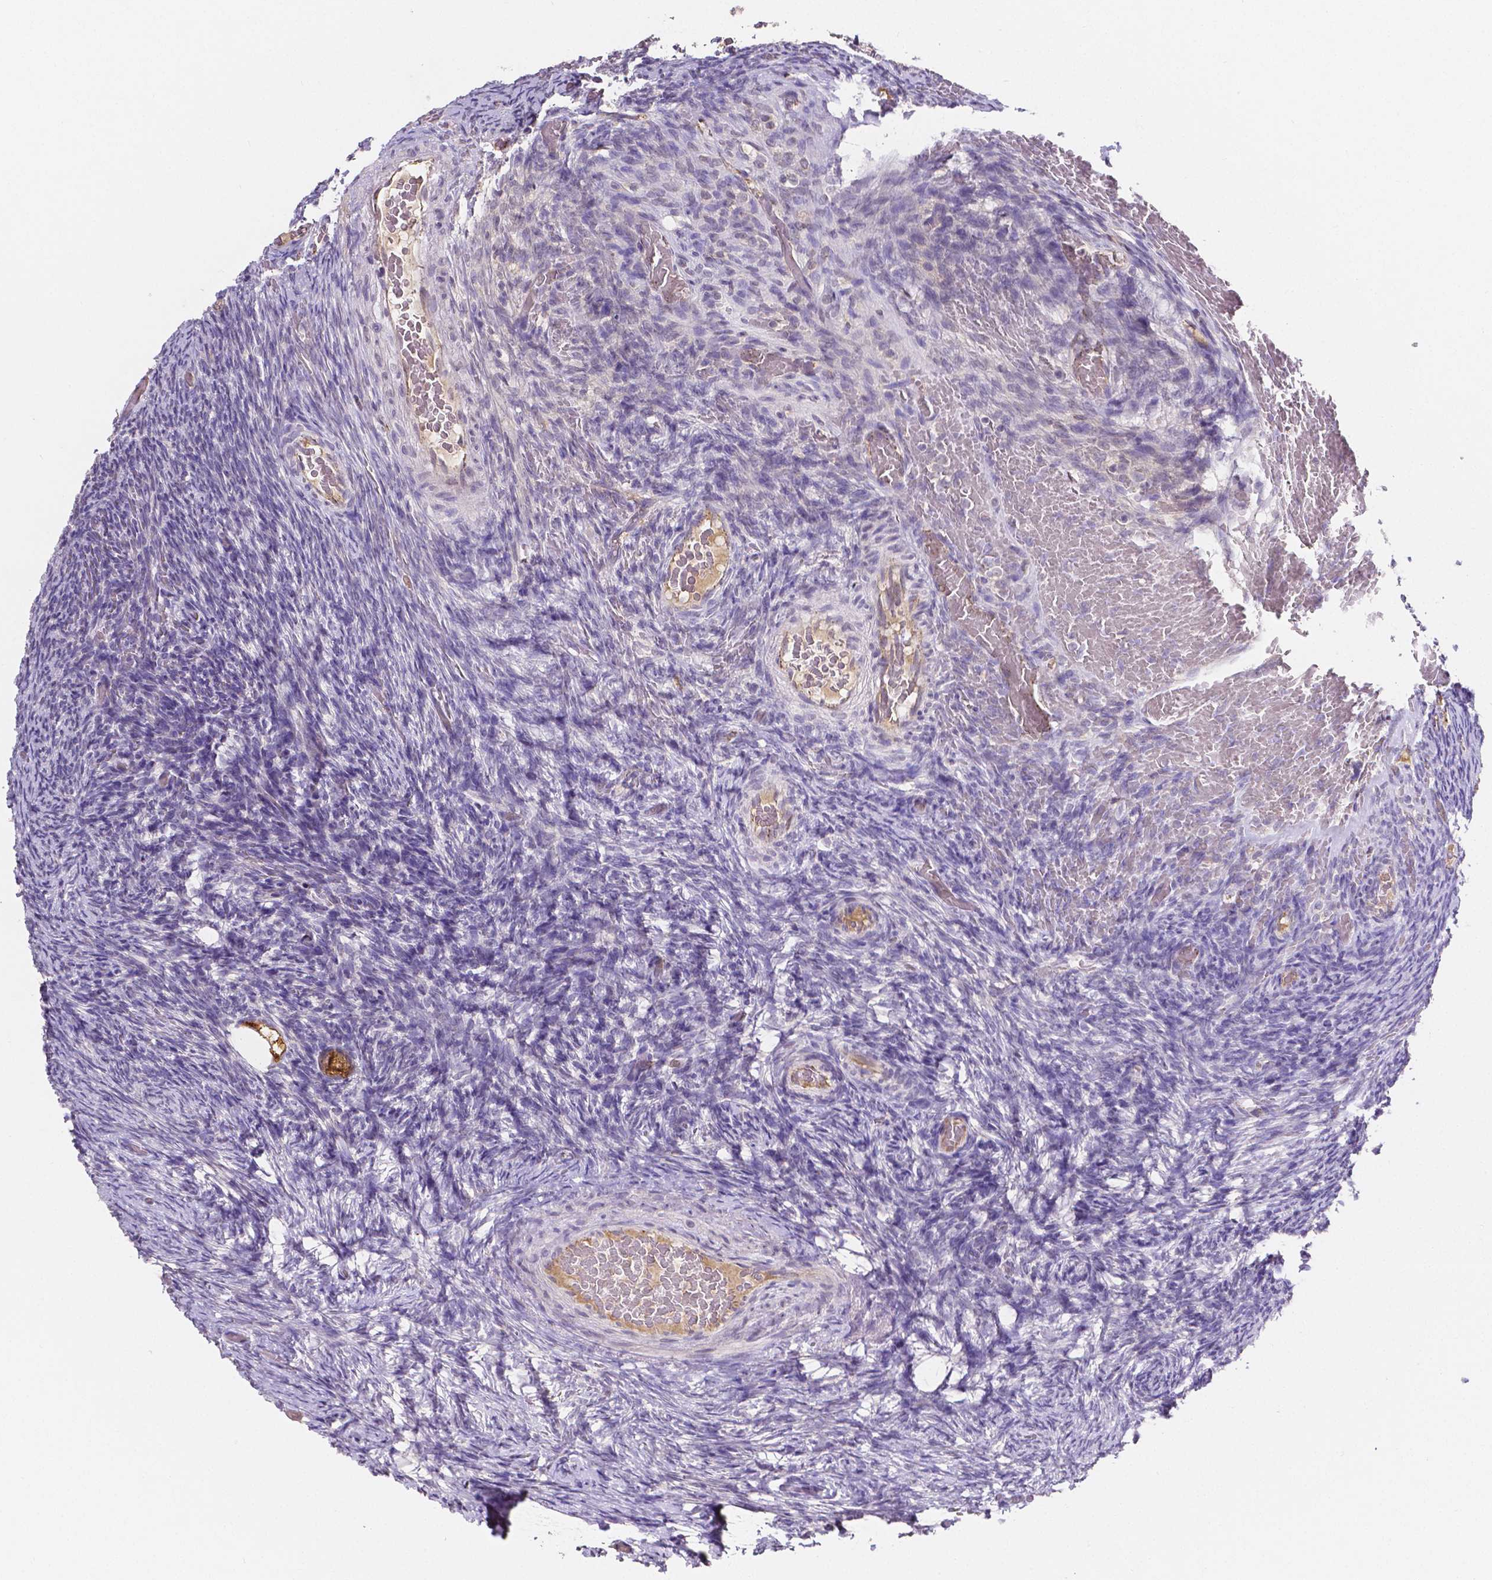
{"staining": {"intensity": "moderate", "quantity": ">75%", "location": "cytoplasmic/membranous"}, "tissue": "ovary", "cell_type": "Follicle cells", "image_type": "normal", "snomed": [{"axis": "morphology", "description": "Normal tissue, NOS"}, {"axis": "topography", "description": "Ovary"}], "caption": "Immunohistochemistry of normal human ovary reveals medium levels of moderate cytoplasmic/membranous positivity in about >75% of follicle cells. (DAB (3,3'-diaminobenzidine) = brown stain, brightfield microscopy at high magnification).", "gene": "ELAVL2", "patient": {"sex": "female", "age": 34}}